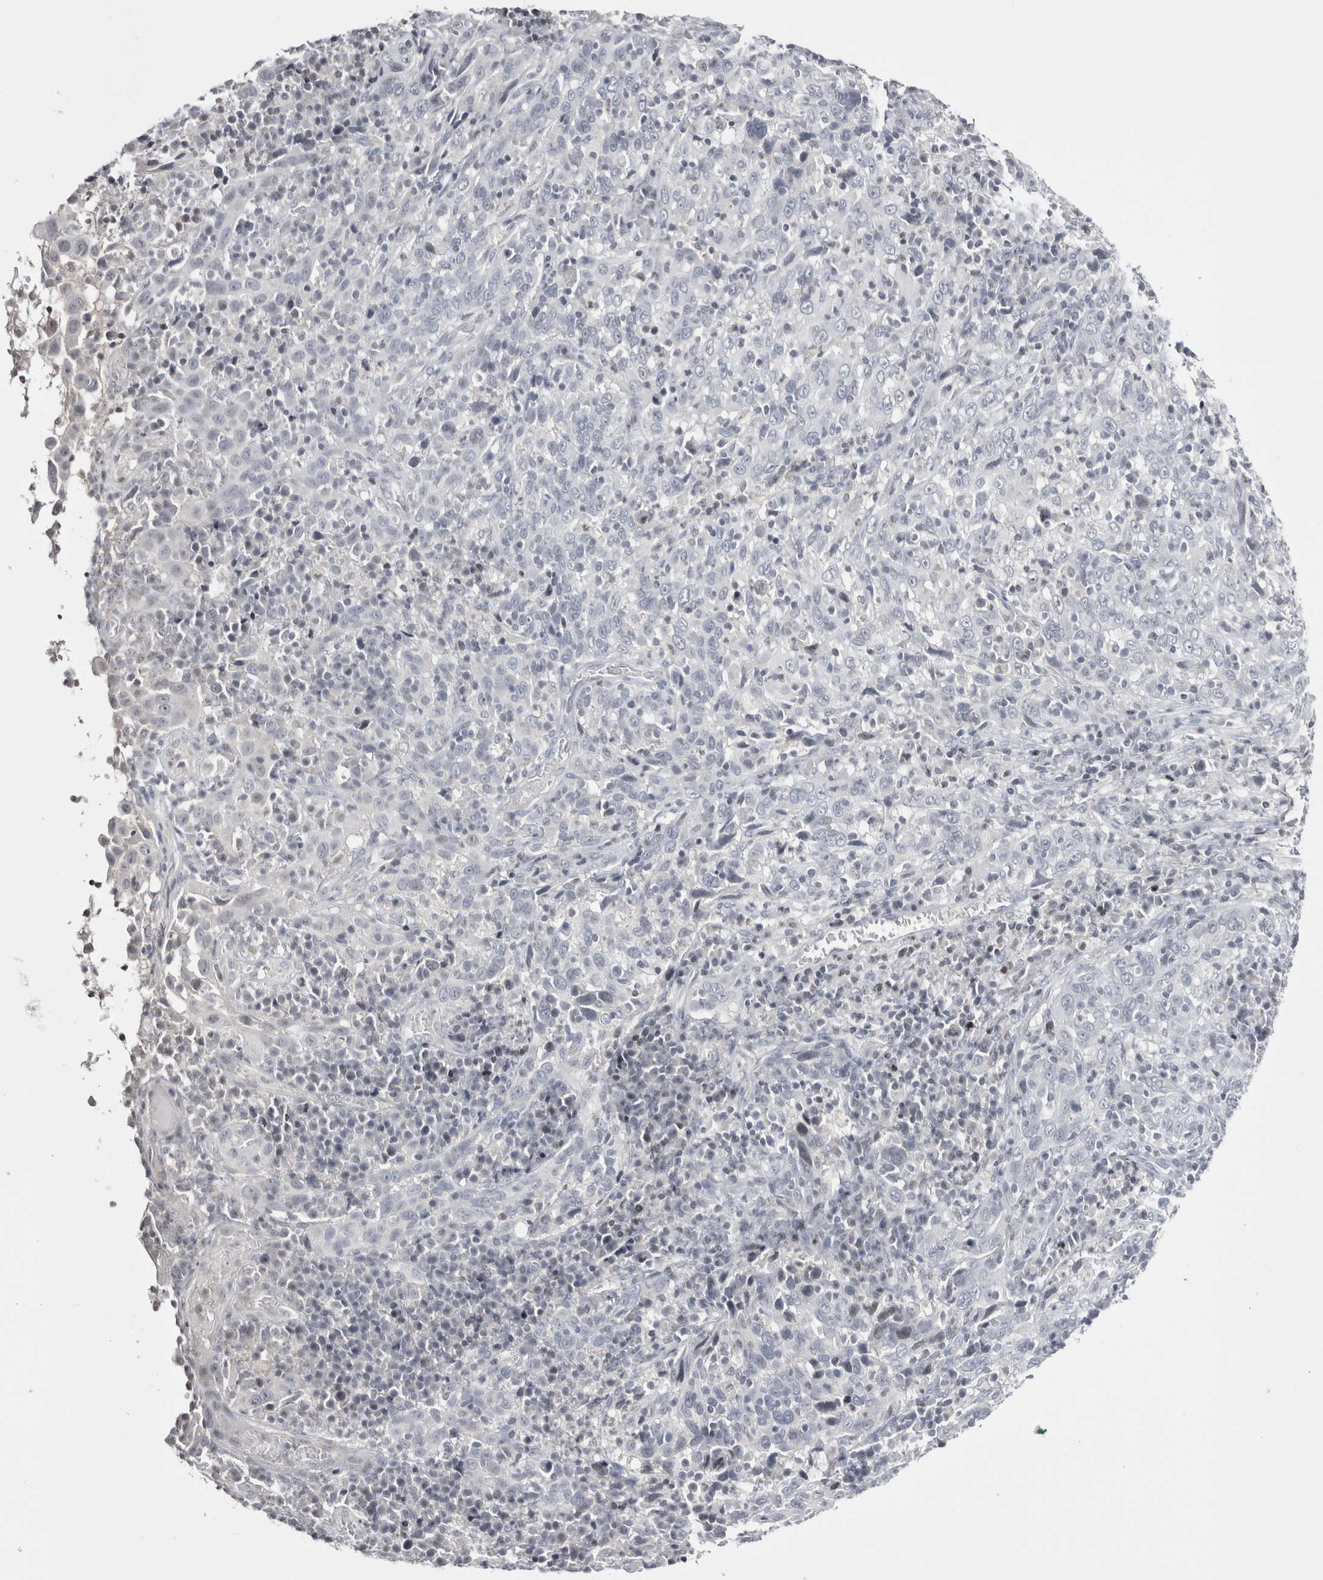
{"staining": {"intensity": "negative", "quantity": "none", "location": "none"}, "tissue": "cervical cancer", "cell_type": "Tumor cells", "image_type": "cancer", "snomed": [{"axis": "morphology", "description": "Squamous cell carcinoma, NOS"}, {"axis": "topography", "description": "Cervix"}], "caption": "Image shows no protein positivity in tumor cells of cervical cancer tissue.", "gene": "FNDC8", "patient": {"sex": "female", "age": 46}}